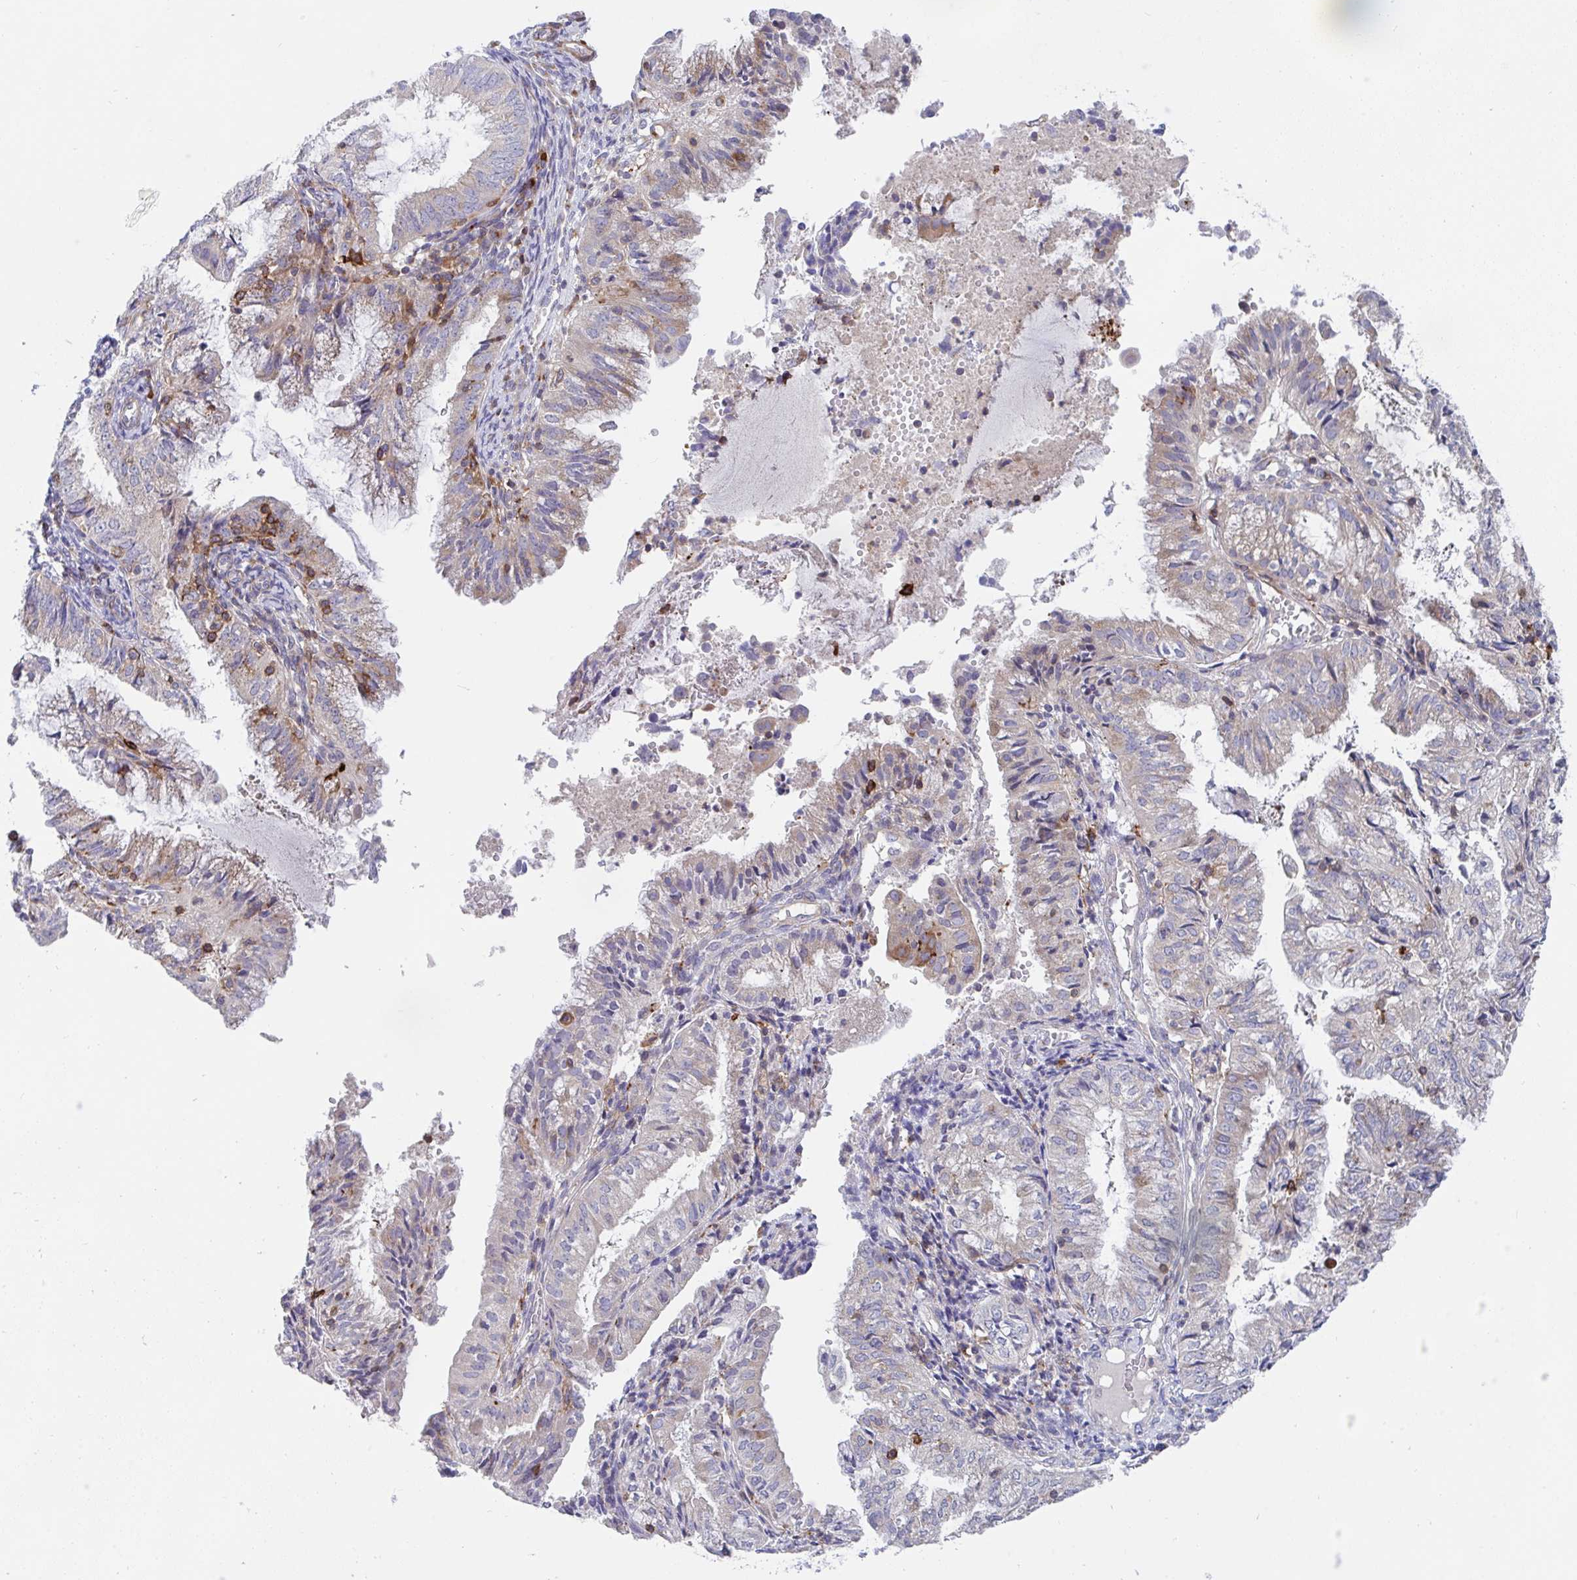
{"staining": {"intensity": "weak", "quantity": "<25%", "location": "cytoplasmic/membranous"}, "tissue": "endometrial cancer", "cell_type": "Tumor cells", "image_type": "cancer", "snomed": [{"axis": "morphology", "description": "Adenocarcinoma, NOS"}, {"axis": "topography", "description": "Endometrium"}], "caption": "Image shows no significant protein expression in tumor cells of endometrial cancer (adenocarcinoma).", "gene": "FRMD3", "patient": {"sex": "female", "age": 55}}